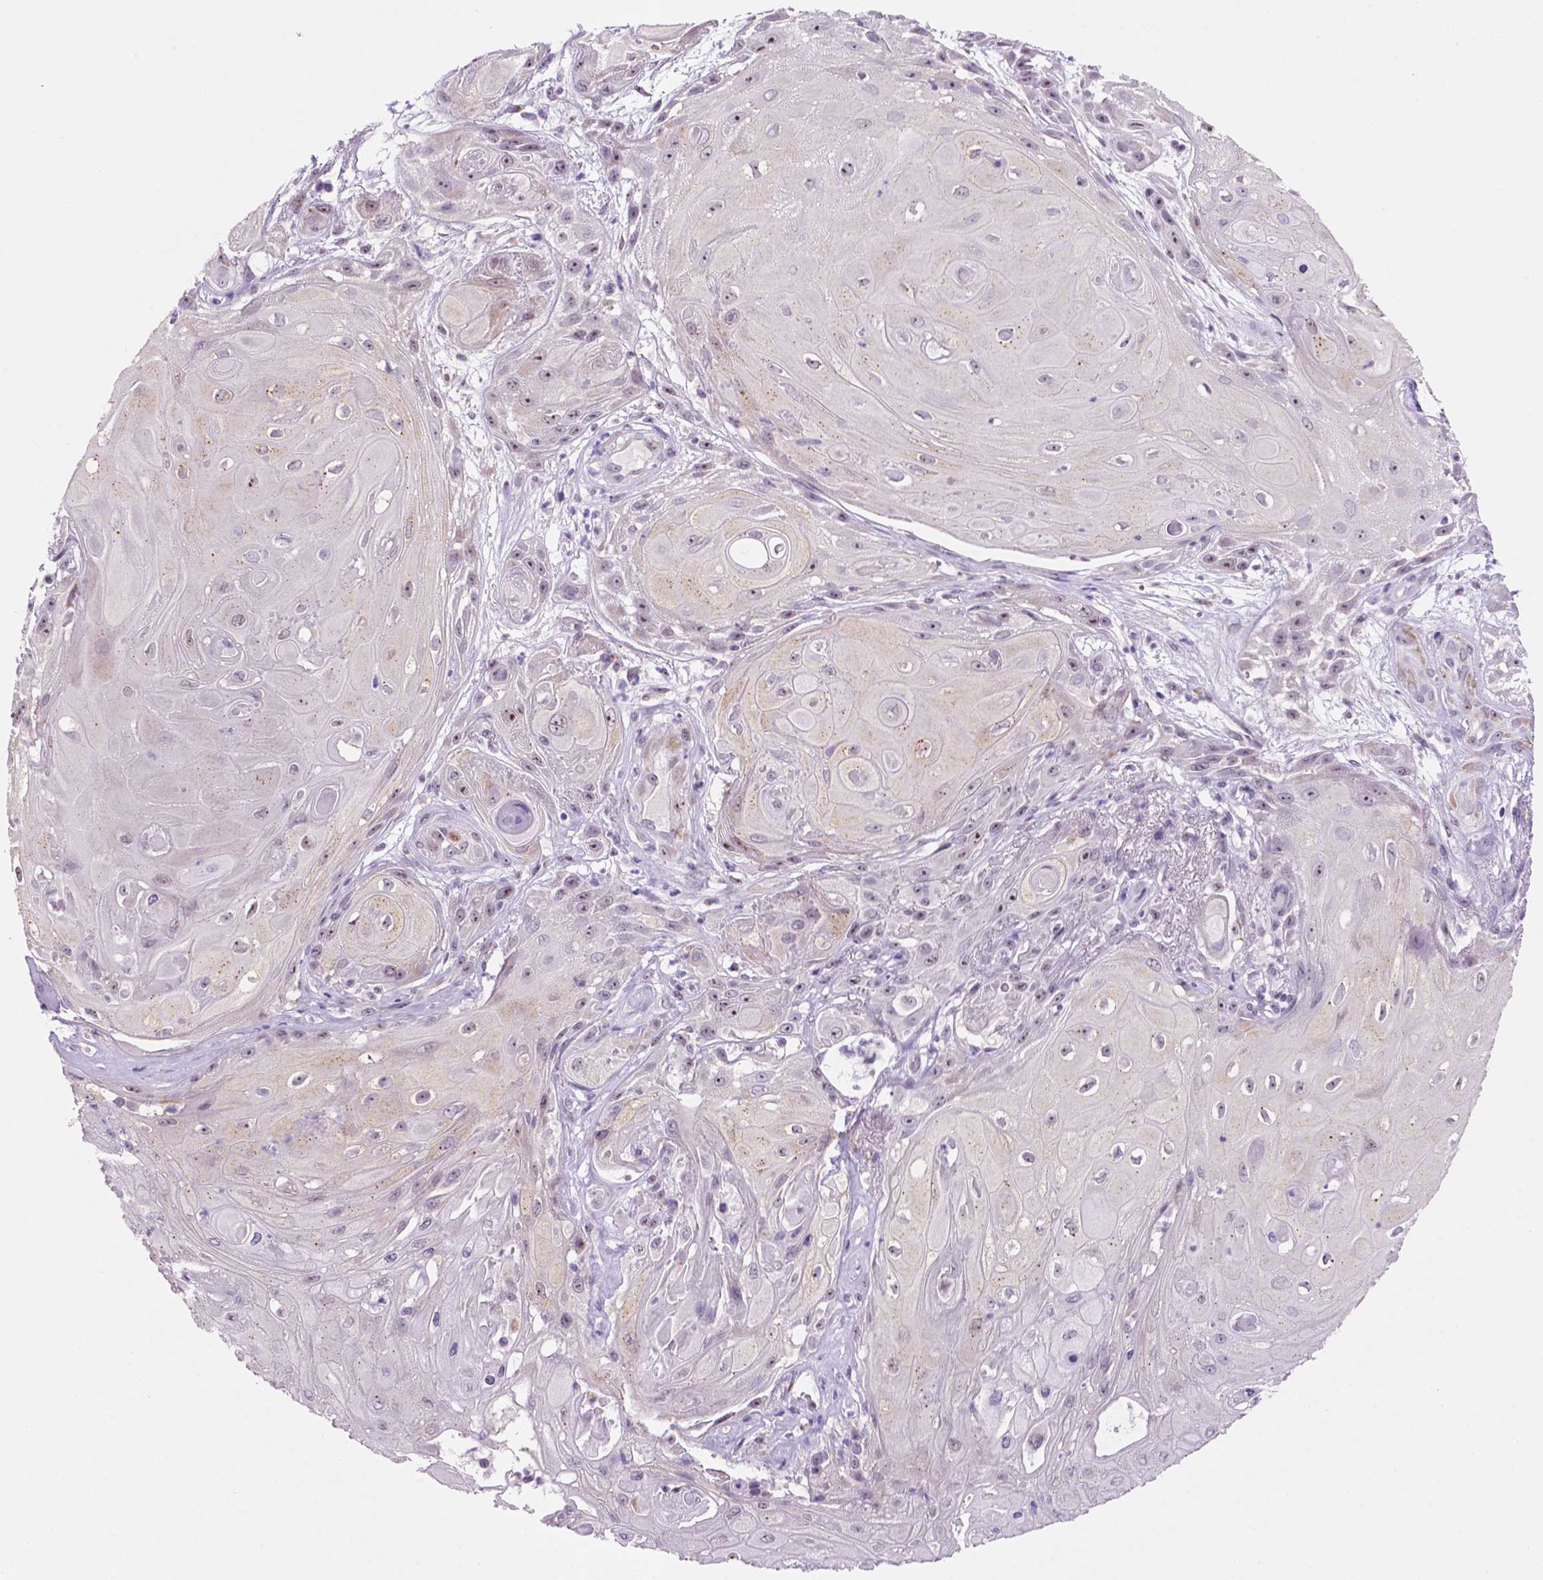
{"staining": {"intensity": "moderate", "quantity": "25%-75%", "location": "nuclear"}, "tissue": "skin cancer", "cell_type": "Tumor cells", "image_type": "cancer", "snomed": [{"axis": "morphology", "description": "Squamous cell carcinoma, NOS"}, {"axis": "topography", "description": "Skin"}], "caption": "The image displays immunohistochemical staining of skin squamous cell carcinoma. There is moderate nuclear positivity is identified in about 25%-75% of tumor cells. The protein is shown in brown color, while the nuclei are stained blue.", "gene": "C18orf21", "patient": {"sex": "male", "age": 62}}